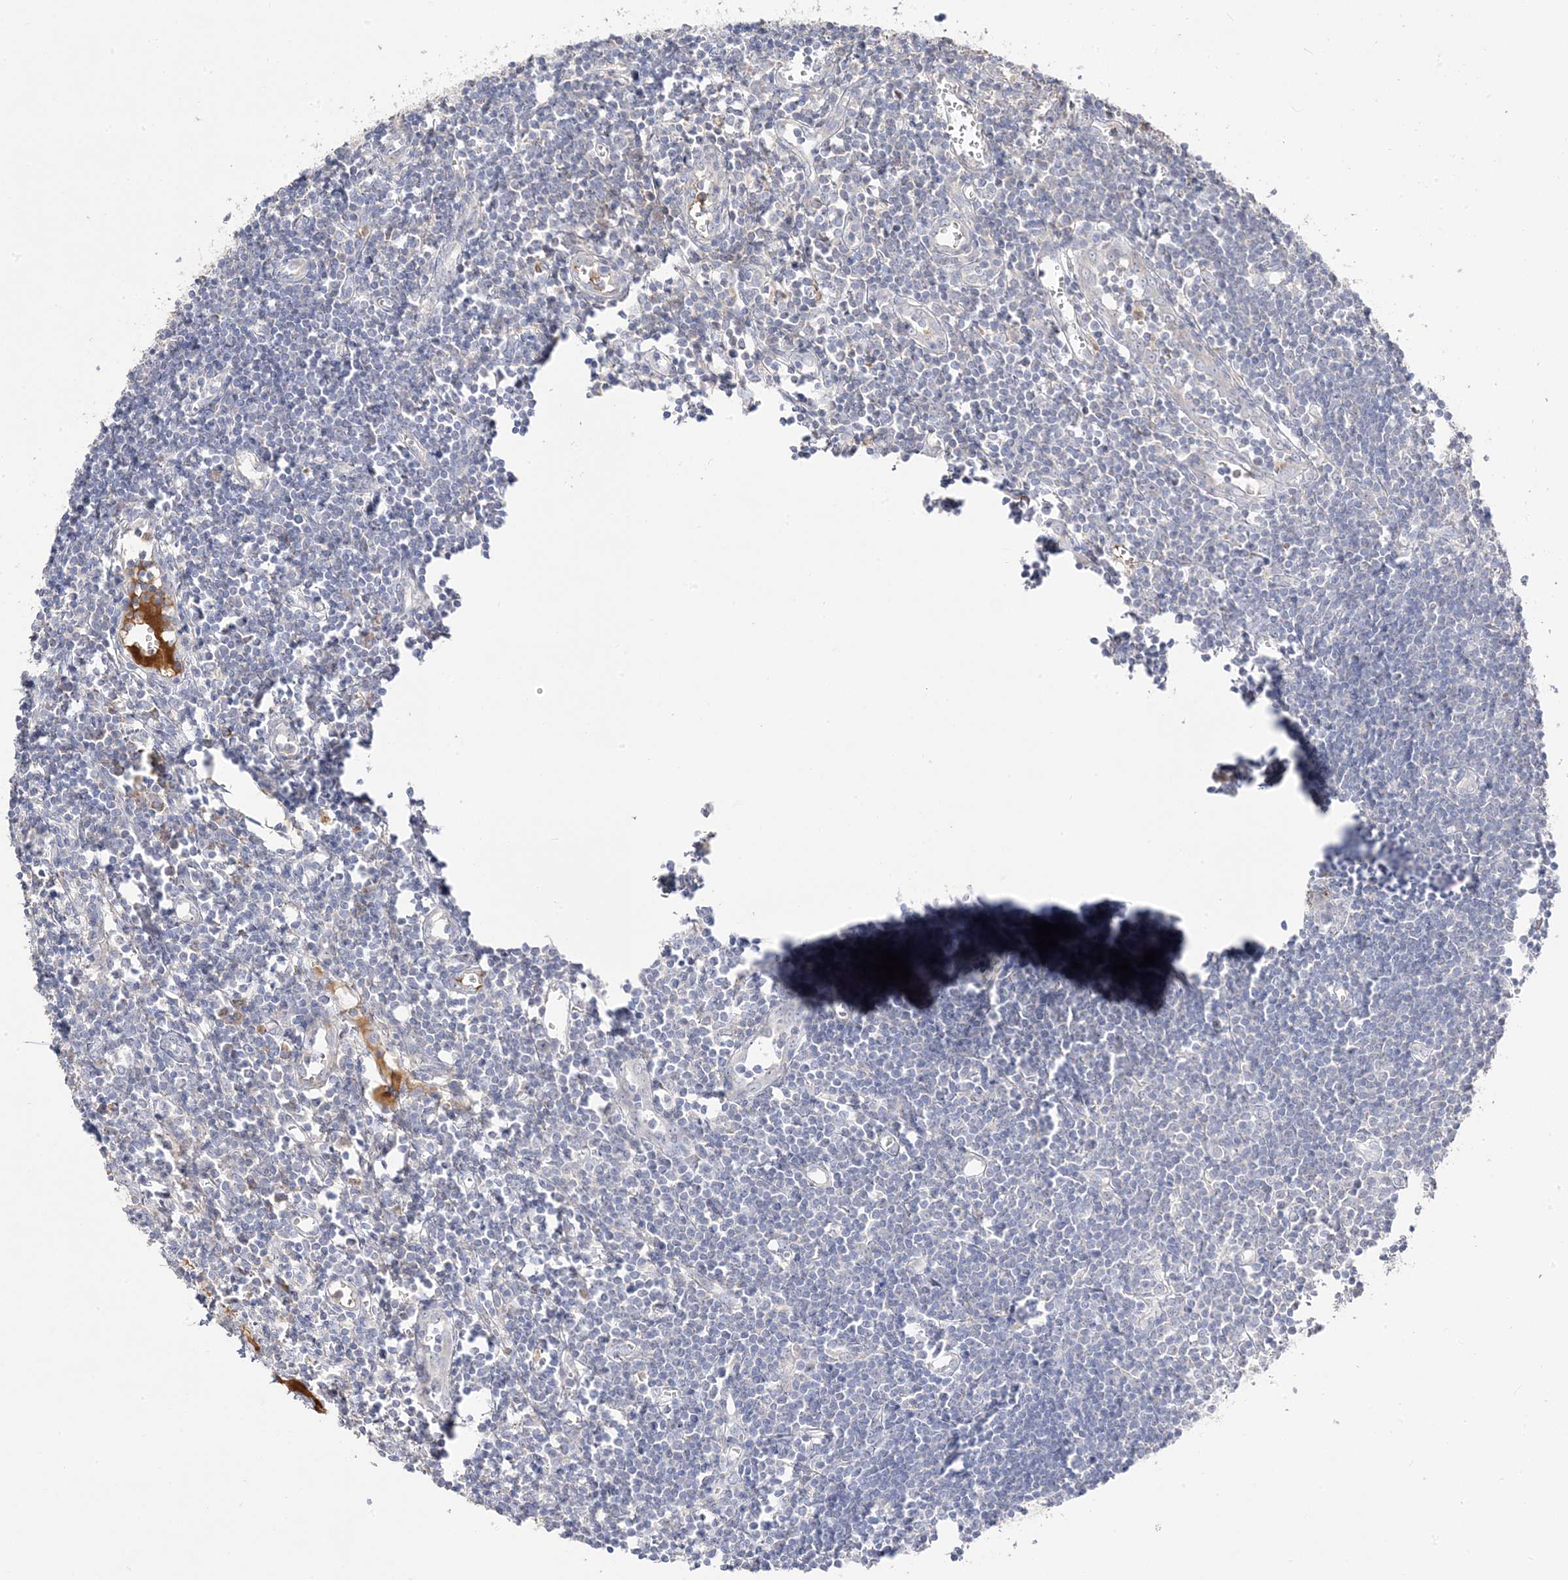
{"staining": {"intensity": "negative", "quantity": "none", "location": "none"}, "tissue": "lymph node", "cell_type": "Germinal center cells", "image_type": "normal", "snomed": [{"axis": "morphology", "description": "Normal tissue, NOS"}, {"axis": "morphology", "description": "Malignant melanoma, Metastatic site"}, {"axis": "topography", "description": "Lymph node"}], "caption": "This is an IHC micrograph of unremarkable lymph node. There is no expression in germinal center cells.", "gene": "TRANK1", "patient": {"sex": "male", "age": 41}}